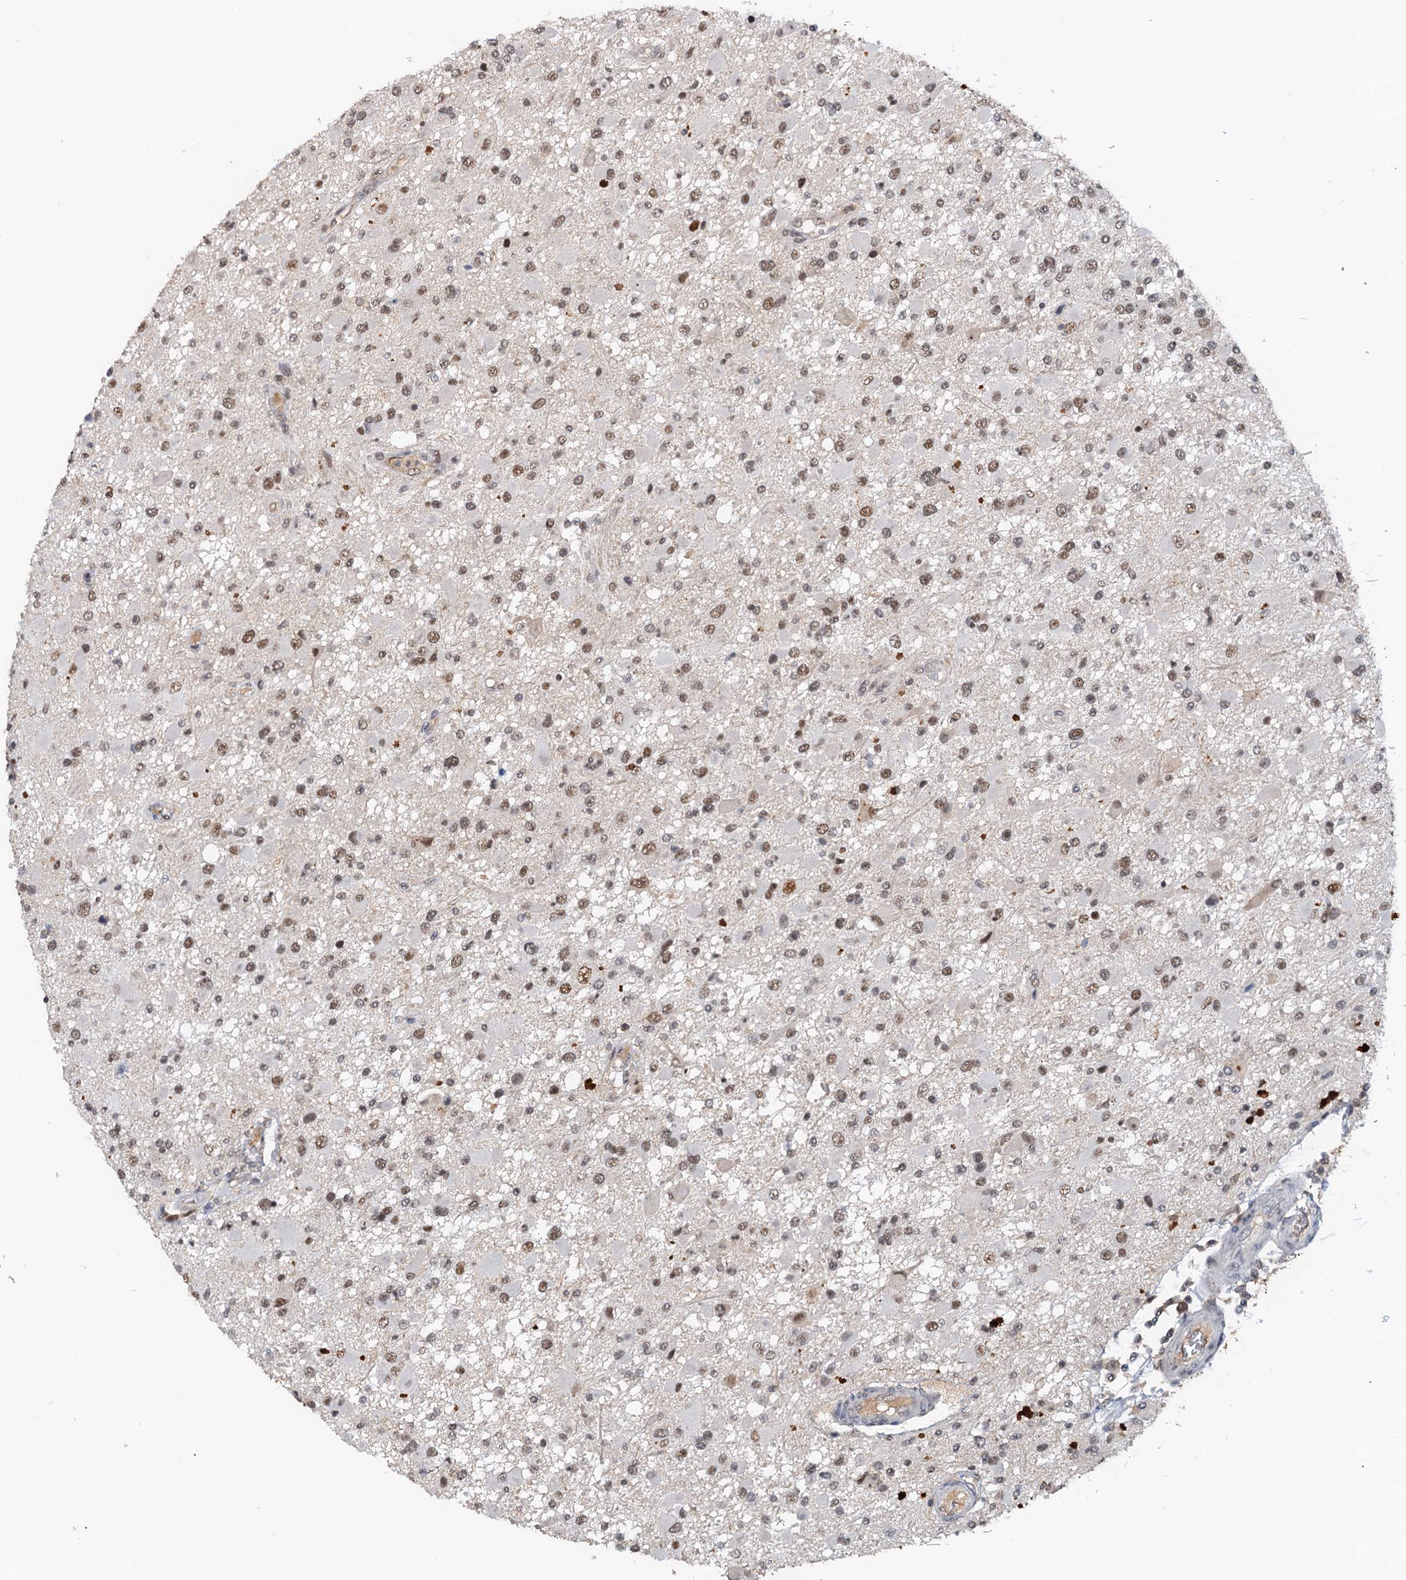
{"staining": {"intensity": "moderate", "quantity": ">75%", "location": "nuclear"}, "tissue": "glioma", "cell_type": "Tumor cells", "image_type": "cancer", "snomed": [{"axis": "morphology", "description": "Glioma, malignant, High grade"}, {"axis": "topography", "description": "Brain"}], "caption": "Protein staining by immunohistochemistry demonstrates moderate nuclear staining in about >75% of tumor cells in glioma. (DAB IHC, brown staining for protein, blue staining for nuclei).", "gene": "CSTF3", "patient": {"sex": "male", "age": 53}}